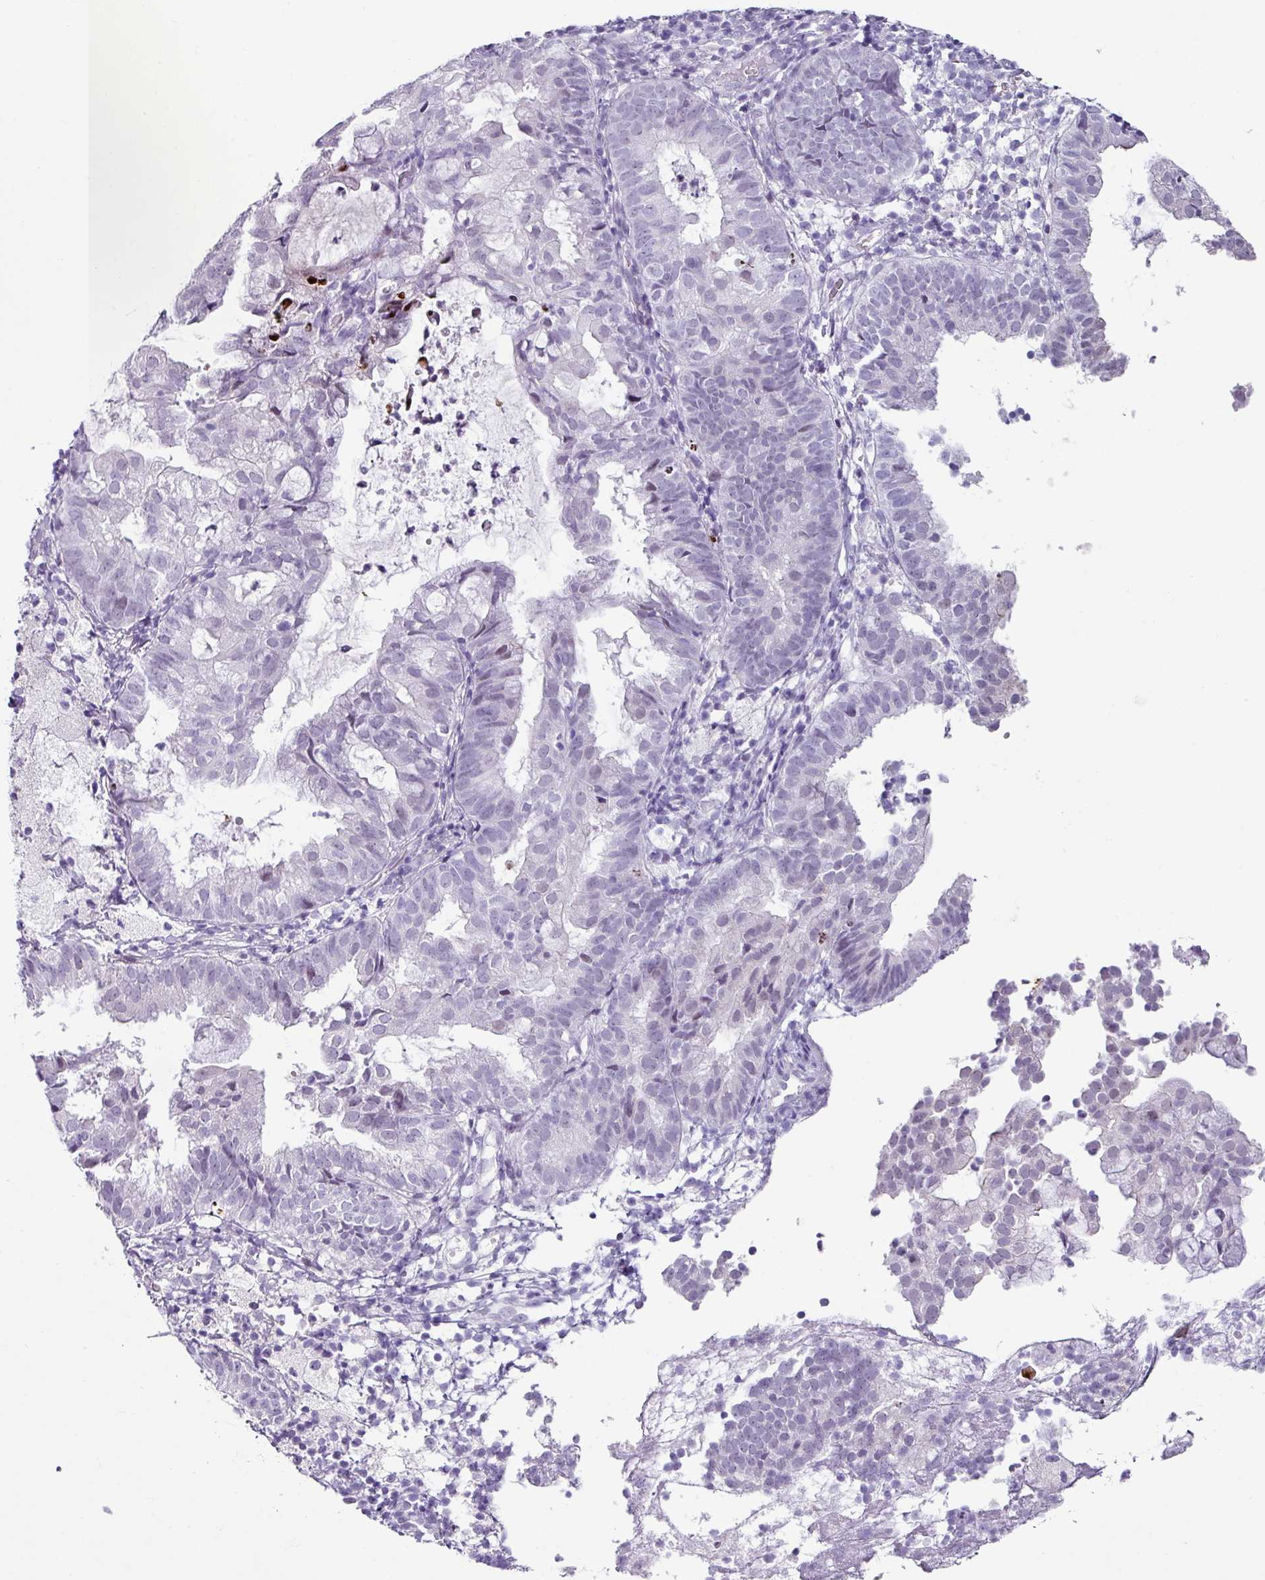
{"staining": {"intensity": "negative", "quantity": "none", "location": "none"}, "tissue": "endometrial cancer", "cell_type": "Tumor cells", "image_type": "cancer", "snomed": [{"axis": "morphology", "description": "Adenocarcinoma, NOS"}, {"axis": "topography", "description": "Endometrium"}], "caption": "High power microscopy histopathology image of an immunohistochemistry (IHC) micrograph of adenocarcinoma (endometrial), revealing no significant positivity in tumor cells.", "gene": "TRA2A", "patient": {"sex": "female", "age": 80}}